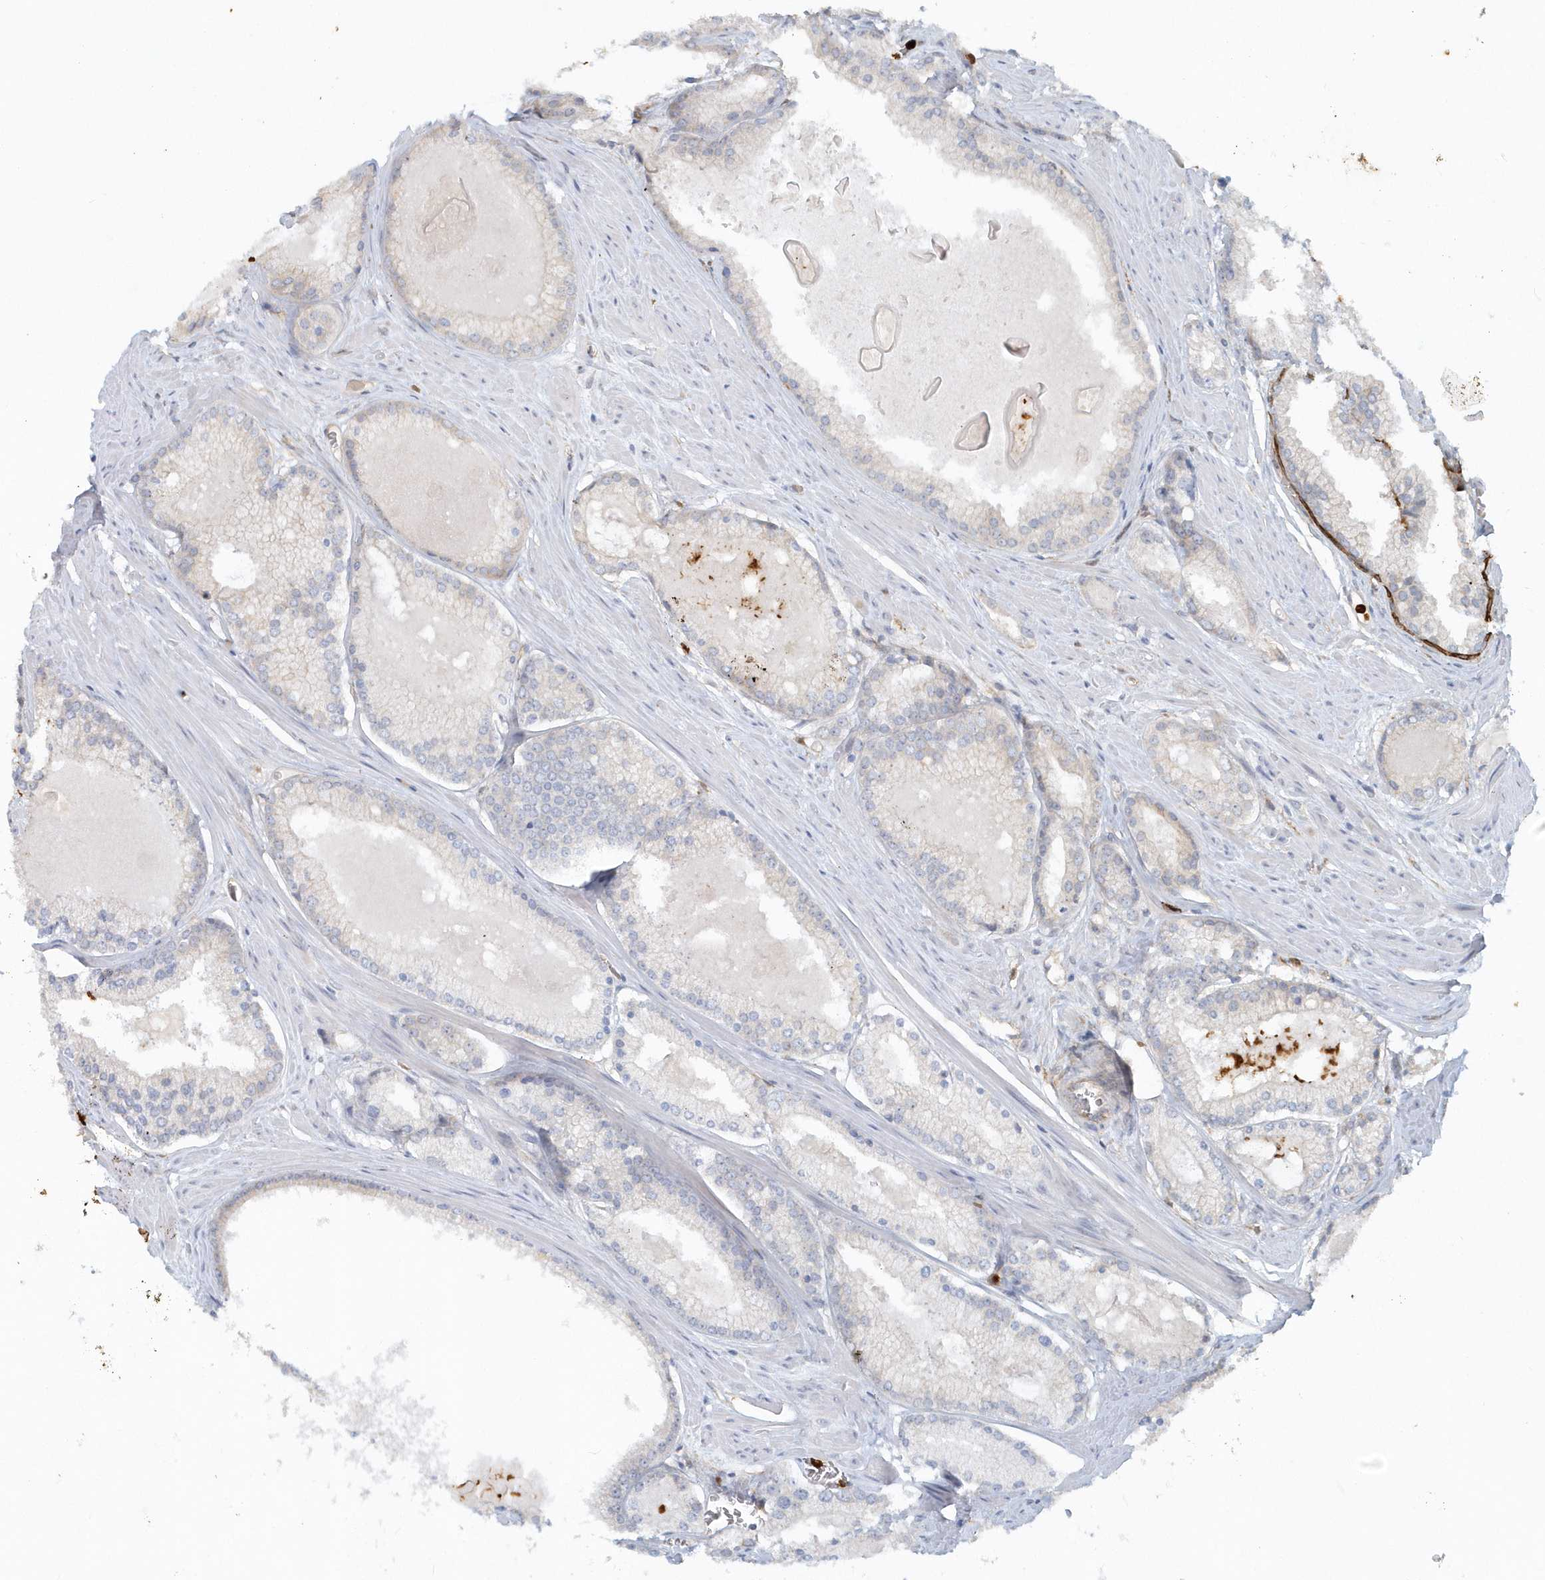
{"staining": {"intensity": "negative", "quantity": "none", "location": "none"}, "tissue": "prostate cancer", "cell_type": "Tumor cells", "image_type": "cancer", "snomed": [{"axis": "morphology", "description": "Adenocarcinoma, Low grade"}, {"axis": "topography", "description": "Prostate"}], "caption": "Tumor cells show no significant protein staining in prostate cancer. (Immunohistochemistry, brightfield microscopy, high magnification).", "gene": "DNAH1", "patient": {"sex": "male", "age": 54}}